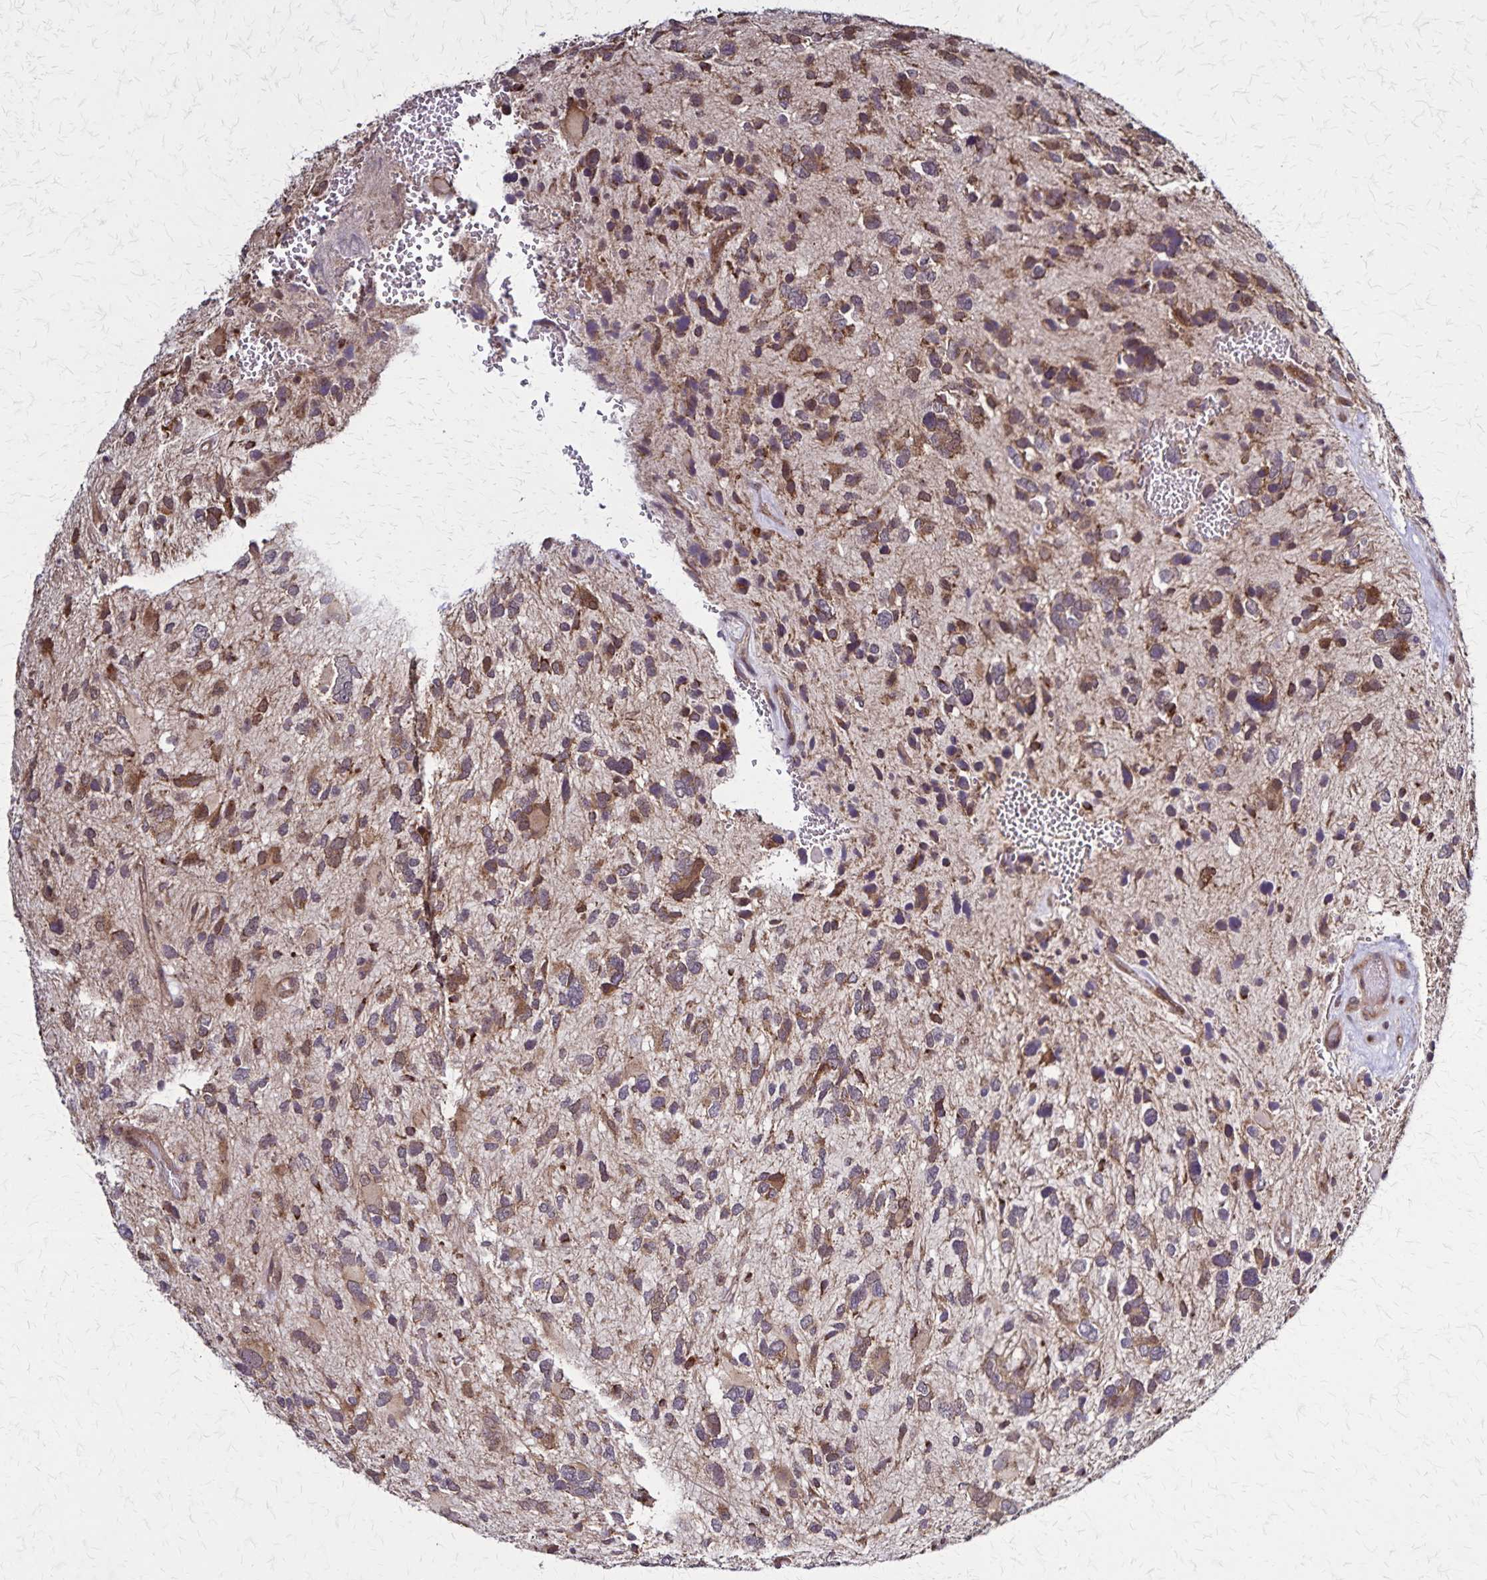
{"staining": {"intensity": "moderate", "quantity": ">75%", "location": "cytoplasmic/membranous"}, "tissue": "glioma", "cell_type": "Tumor cells", "image_type": "cancer", "snomed": [{"axis": "morphology", "description": "Glioma, malignant, High grade"}, {"axis": "topography", "description": "Brain"}], "caption": "High-power microscopy captured an IHC micrograph of glioma, revealing moderate cytoplasmic/membranous expression in approximately >75% of tumor cells. (Stains: DAB (3,3'-diaminobenzidine) in brown, nuclei in blue, Microscopy: brightfield microscopy at high magnification).", "gene": "NFS1", "patient": {"sex": "female", "age": 11}}